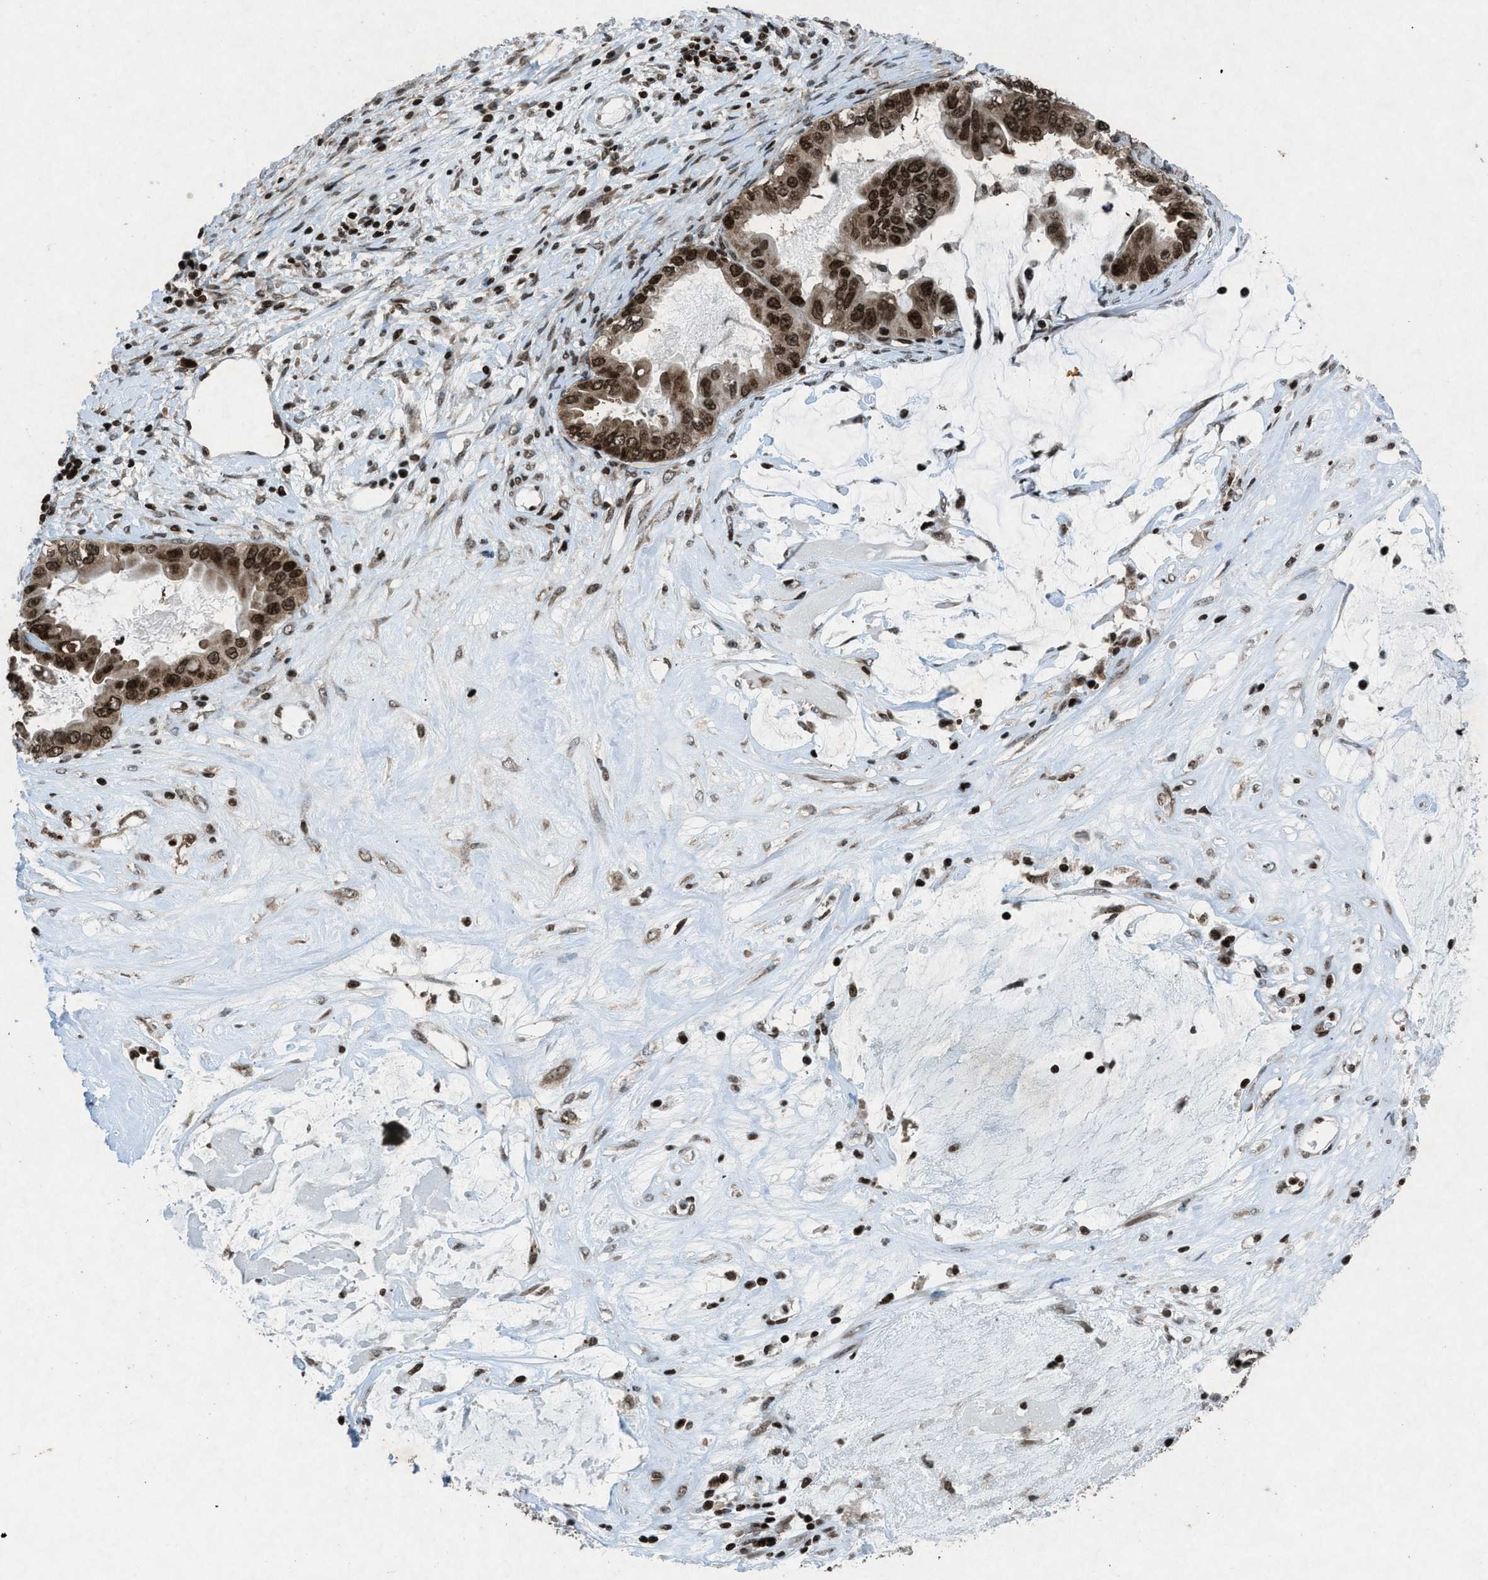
{"staining": {"intensity": "strong", "quantity": ">75%", "location": "nuclear"}, "tissue": "ovarian cancer", "cell_type": "Tumor cells", "image_type": "cancer", "snomed": [{"axis": "morphology", "description": "Cystadenocarcinoma, mucinous, NOS"}, {"axis": "topography", "description": "Ovary"}], "caption": "The immunohistochemical stain labels strong nuclear expression in tumor cells of ovarian mucinous cystadenocarcinoma tissue.", "gene": "NXF1", "patient": {"sex": "female", "age": 80}}